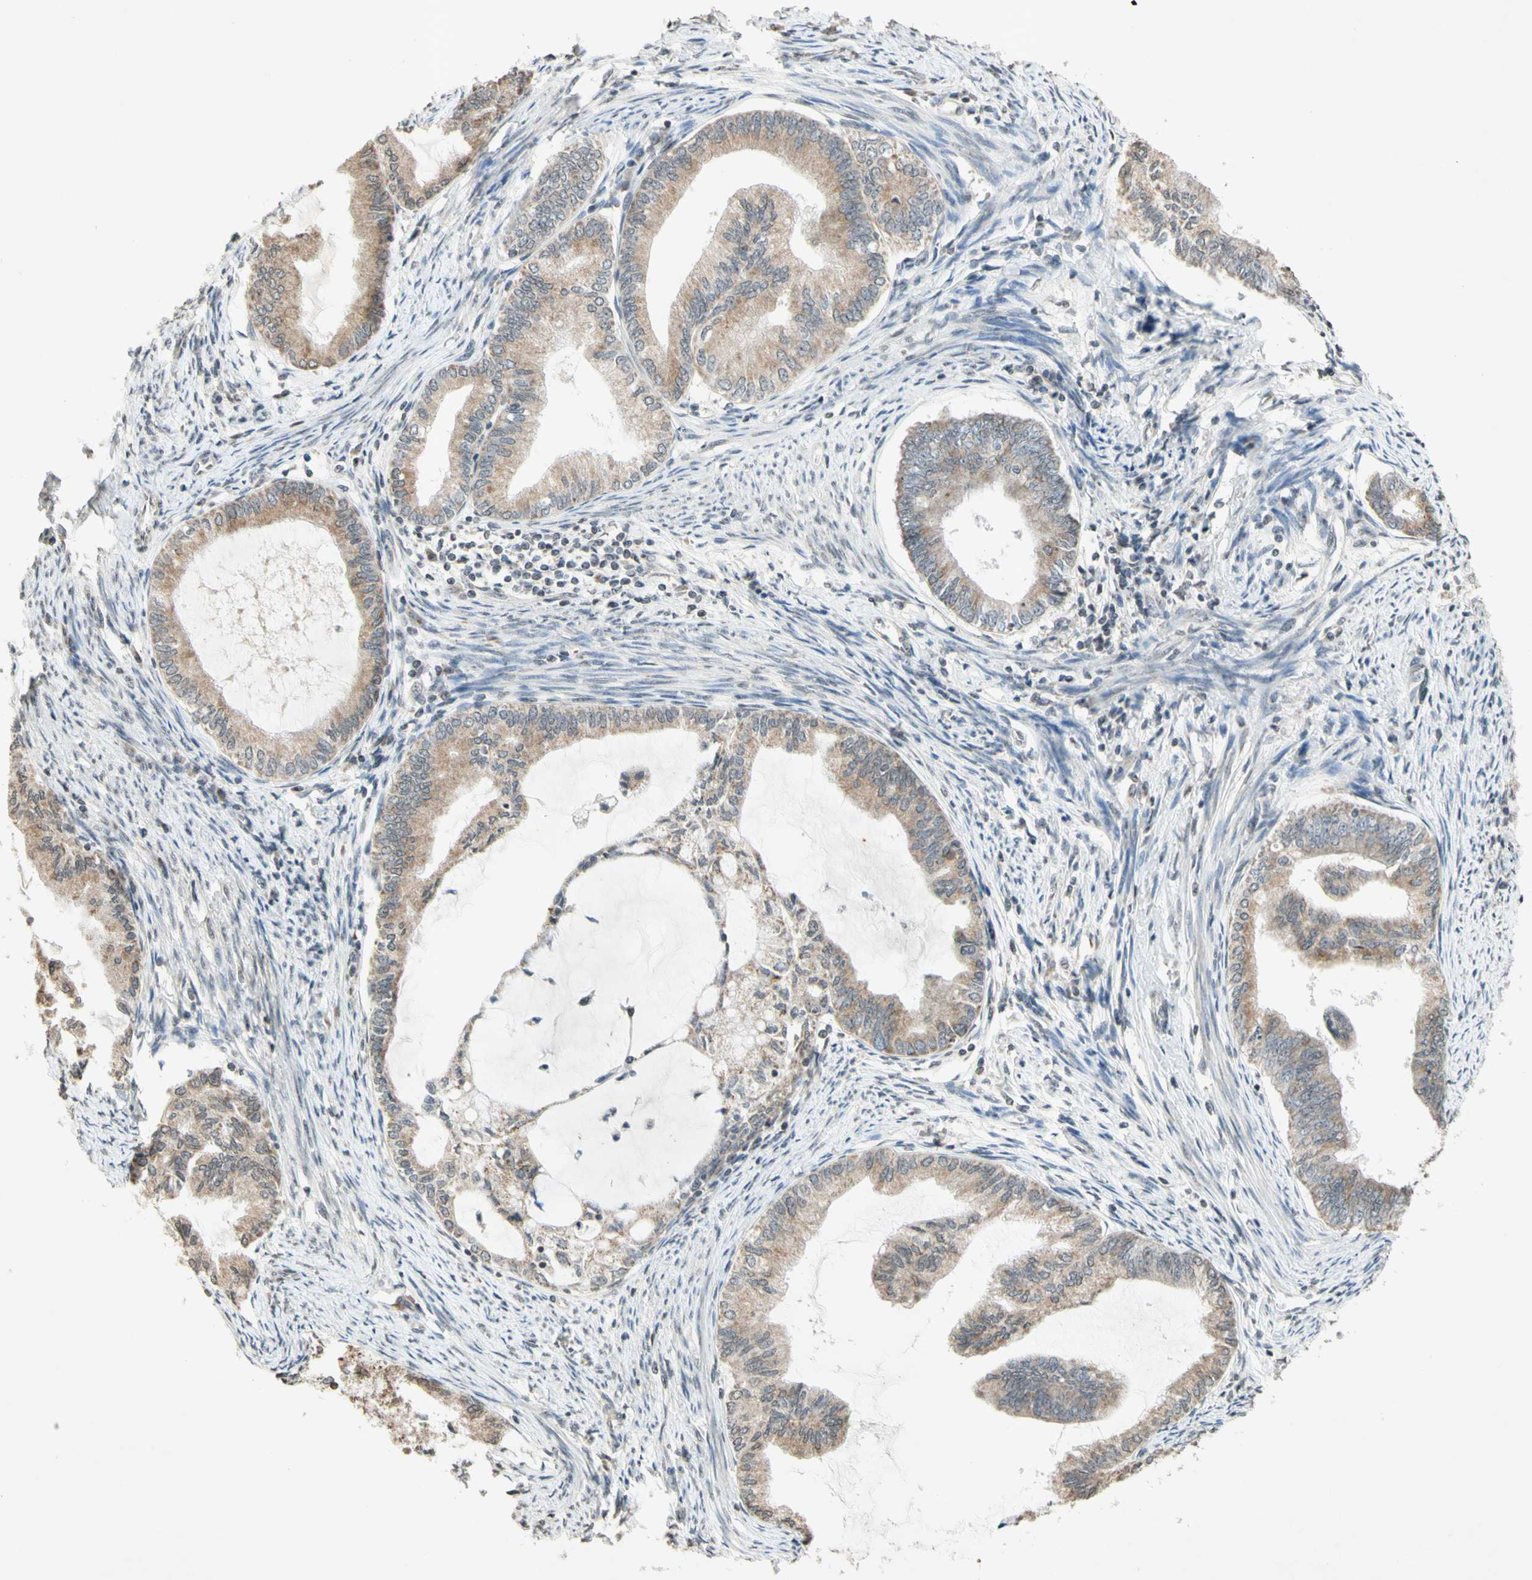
{"staining": {"intensity": "weak", "quantity": ">75%", "location": "cytoplasmic/membranous"}, "tissue": "endometrial cancer", "cell_type": "Tumor cells", "image_type": "cancer", "snomed": [{"axis": "morphology", "description": "Adenocarcinoma, NOS"}, {"axis": "topography", "description": "Endometrium"}], "caption": "About >75% of tumor cells in human endometrial cancer reveal weak cytoplasmic/membranous protein expression as visualized by brown immunohistochemical staining.", "gene": "CCNI", "patient": {"sex": "female", "age": 86}}